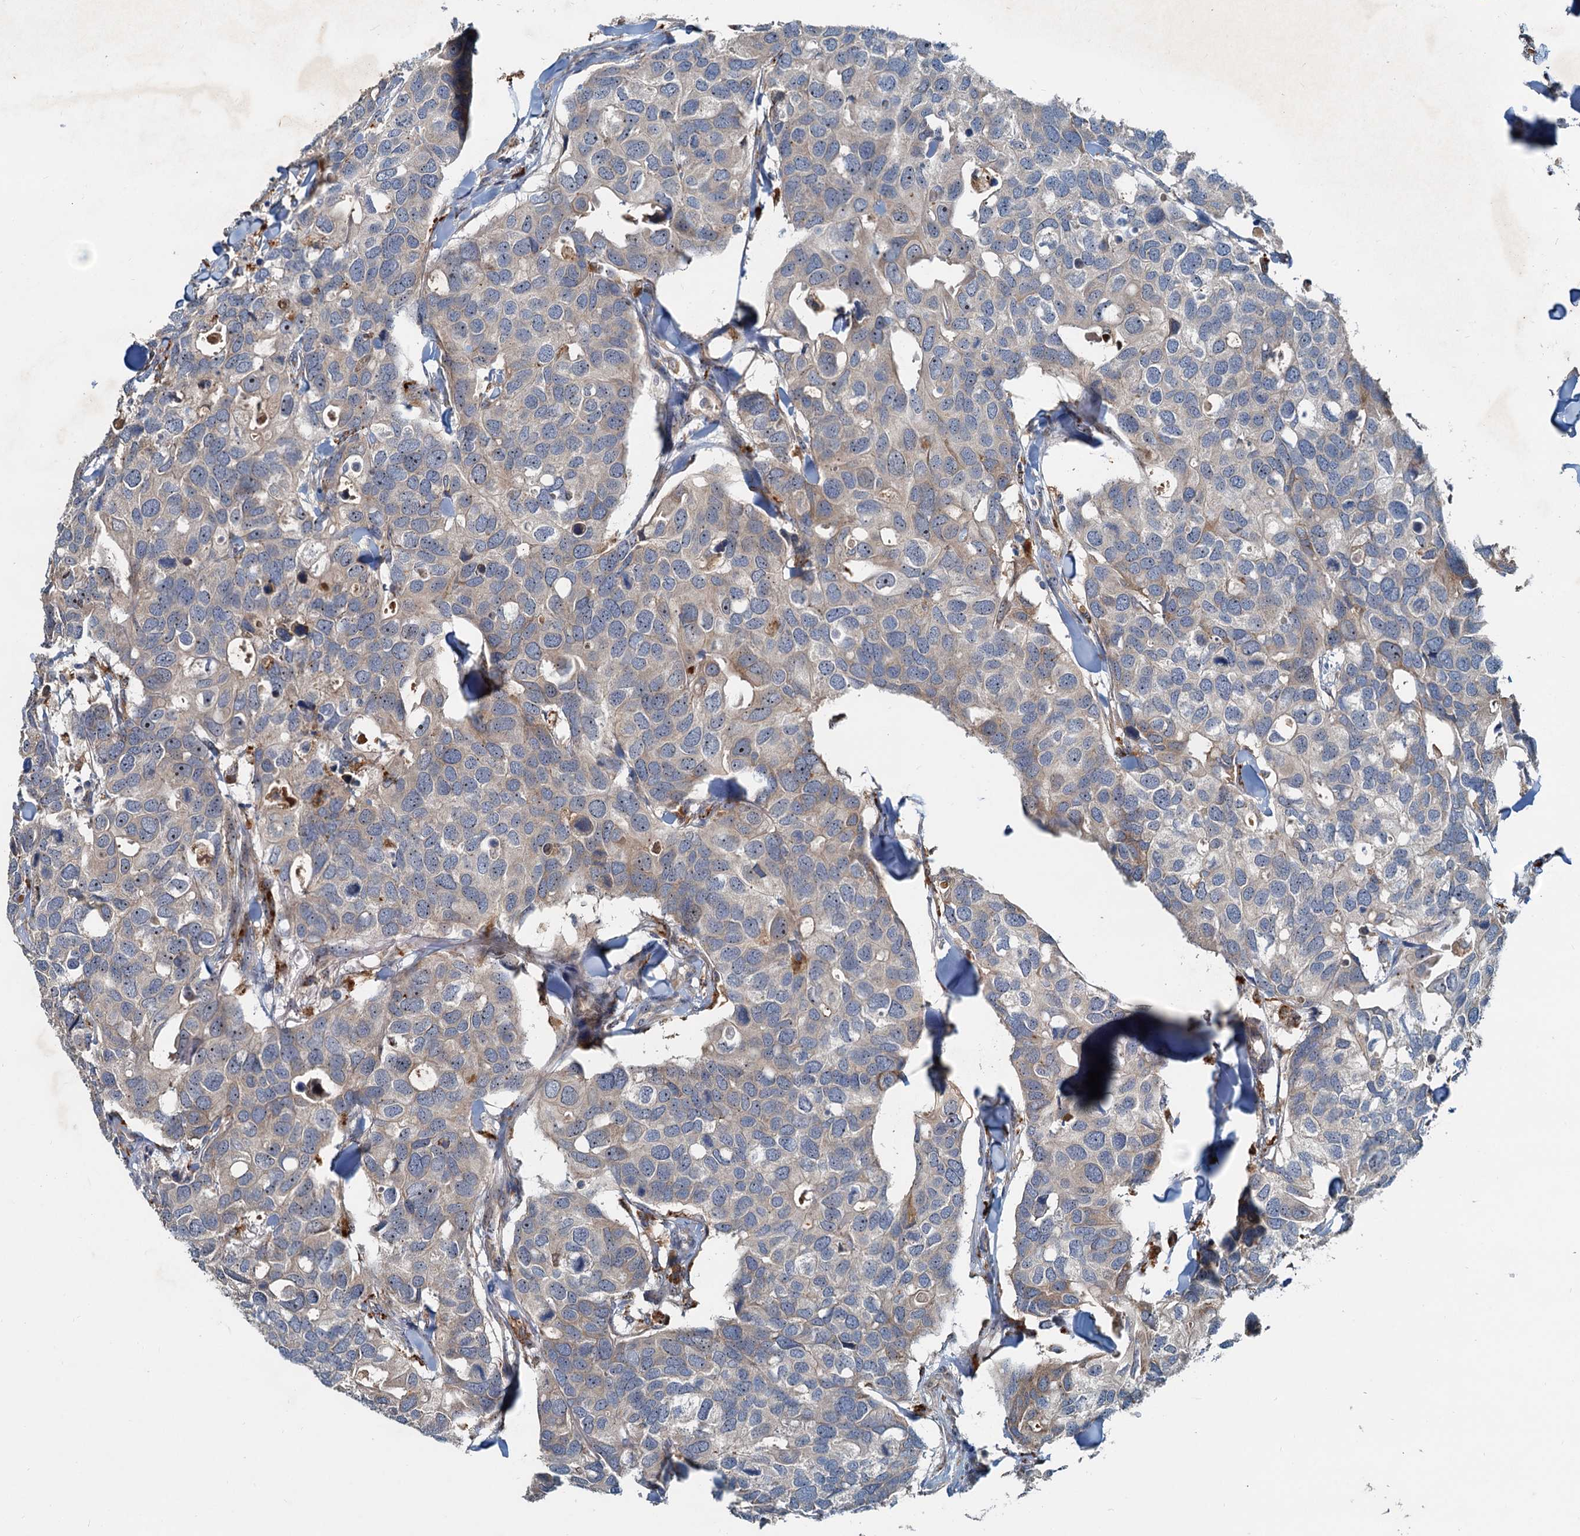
{"staining": {"intensity": "moderate", "quantity": "<25%", "location": "cytoplasmic/membranous"}, "tissue": "breast cancer", "cell_type": "Tumor cells", "image_type": "cancer", "snomed": [{"axis": "morphology", "description": "Duct carcinoma"}, {"axis": "topography", "description": "Breast"}], "caption": "Breast cancer (invasive ductal carcinoma) was stained to show a protein in brown. There is low levels of moderate cytoplasmic/membranous expression in approximately <25% of tumor cells.", "gene": "RGS7BP", "patient": {"sex": "female", "age": 83}}